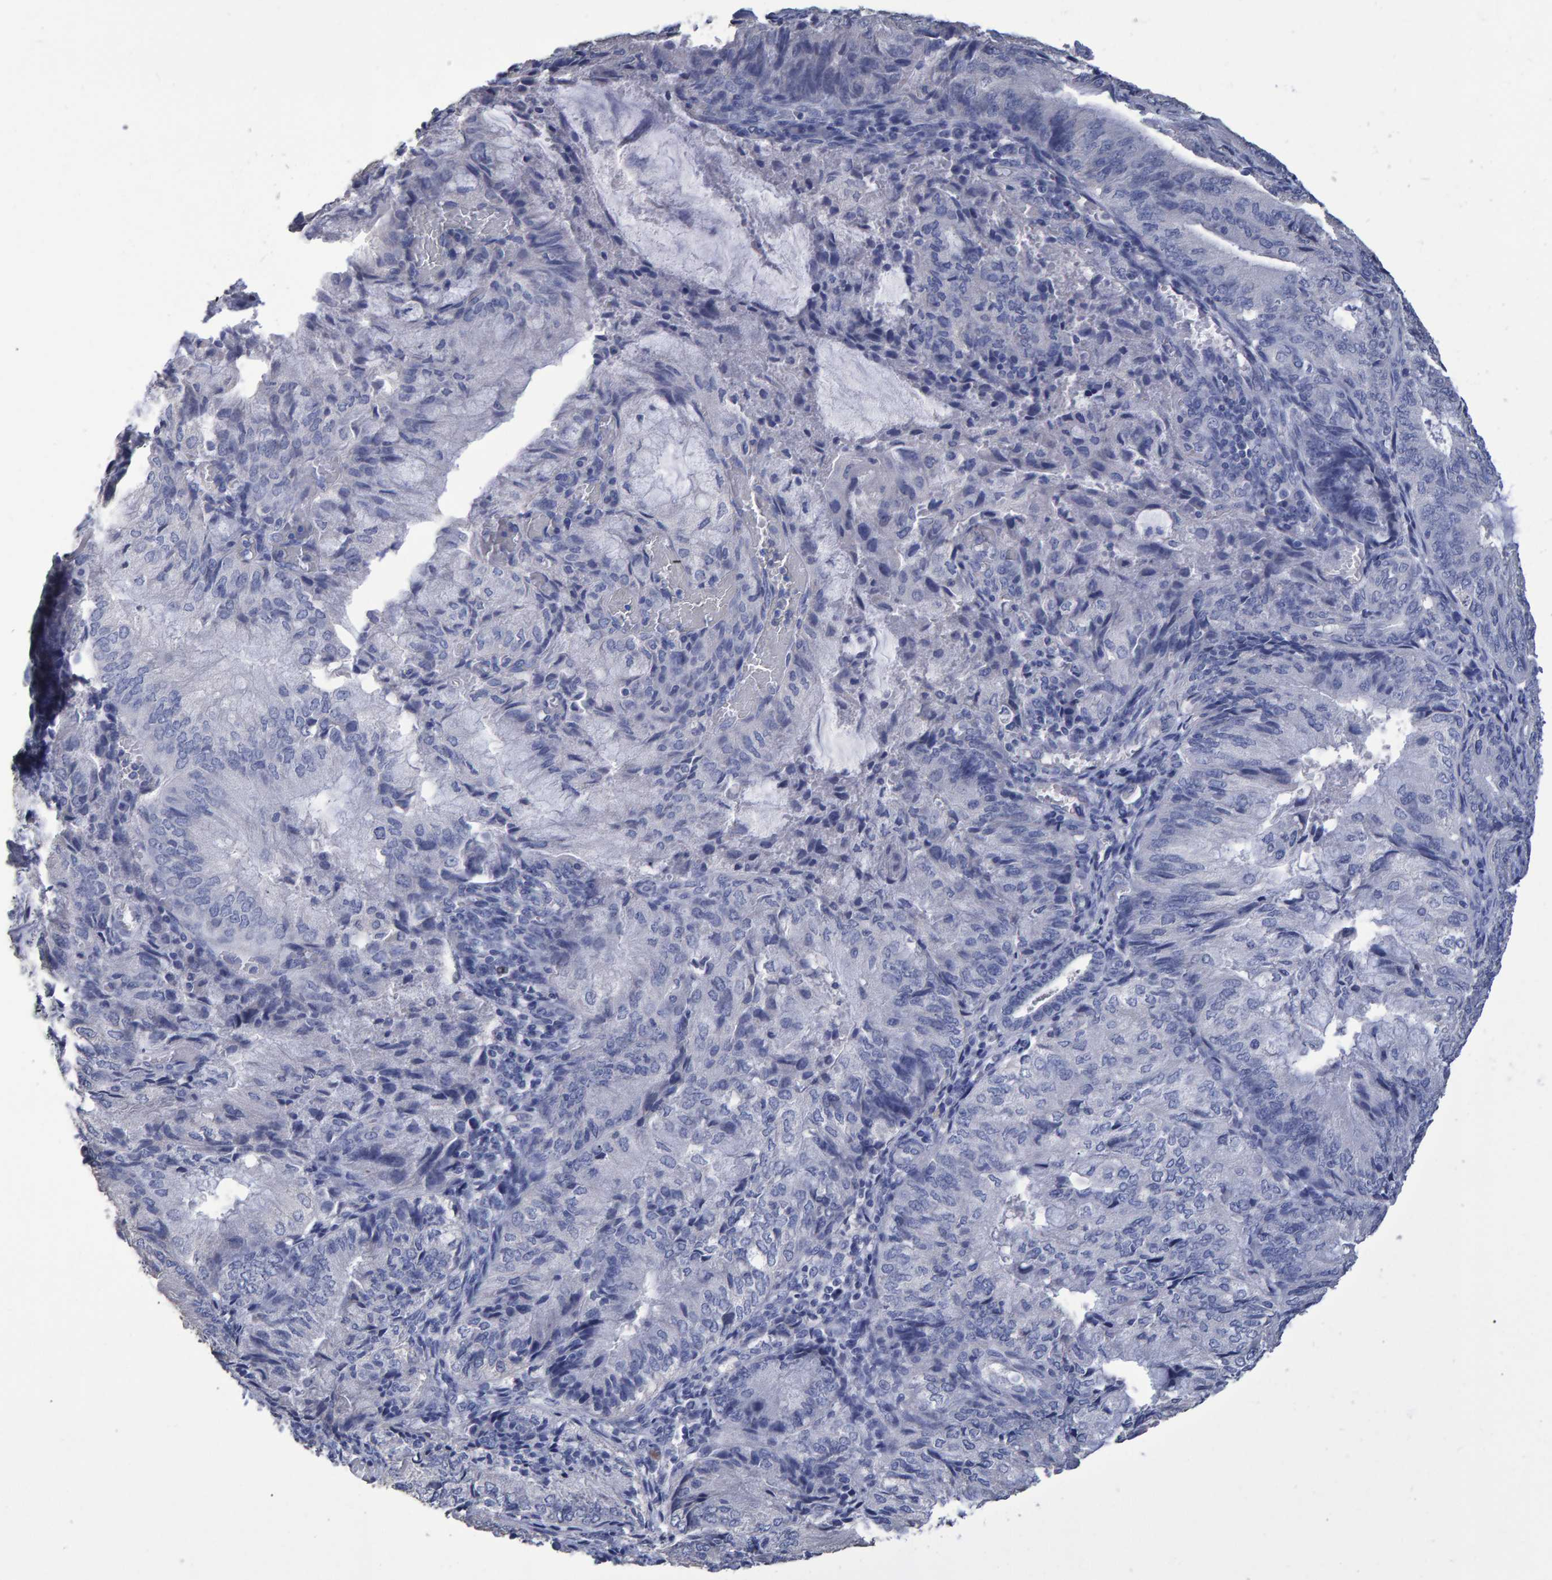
{"staining": {"intensity": "negative", "quantity": "none", "location": "none"}, "tissue": "endometrial cancer", "cell_type": "Tumor cells", "image_type": "cancer", "snomed": [{"axis": "morphology", "description": "Adenocarcinoma, NOS"}, {"axis": "topography", "description": "Endometrium"}], "caption": "An IHC image of endometrial adenocarcinoma is shown. There is no staining in tumor cells of endometrial adenocarcinoma.", "gene": "HEMGN", "patient": {"sex": "female", "age": 81}}